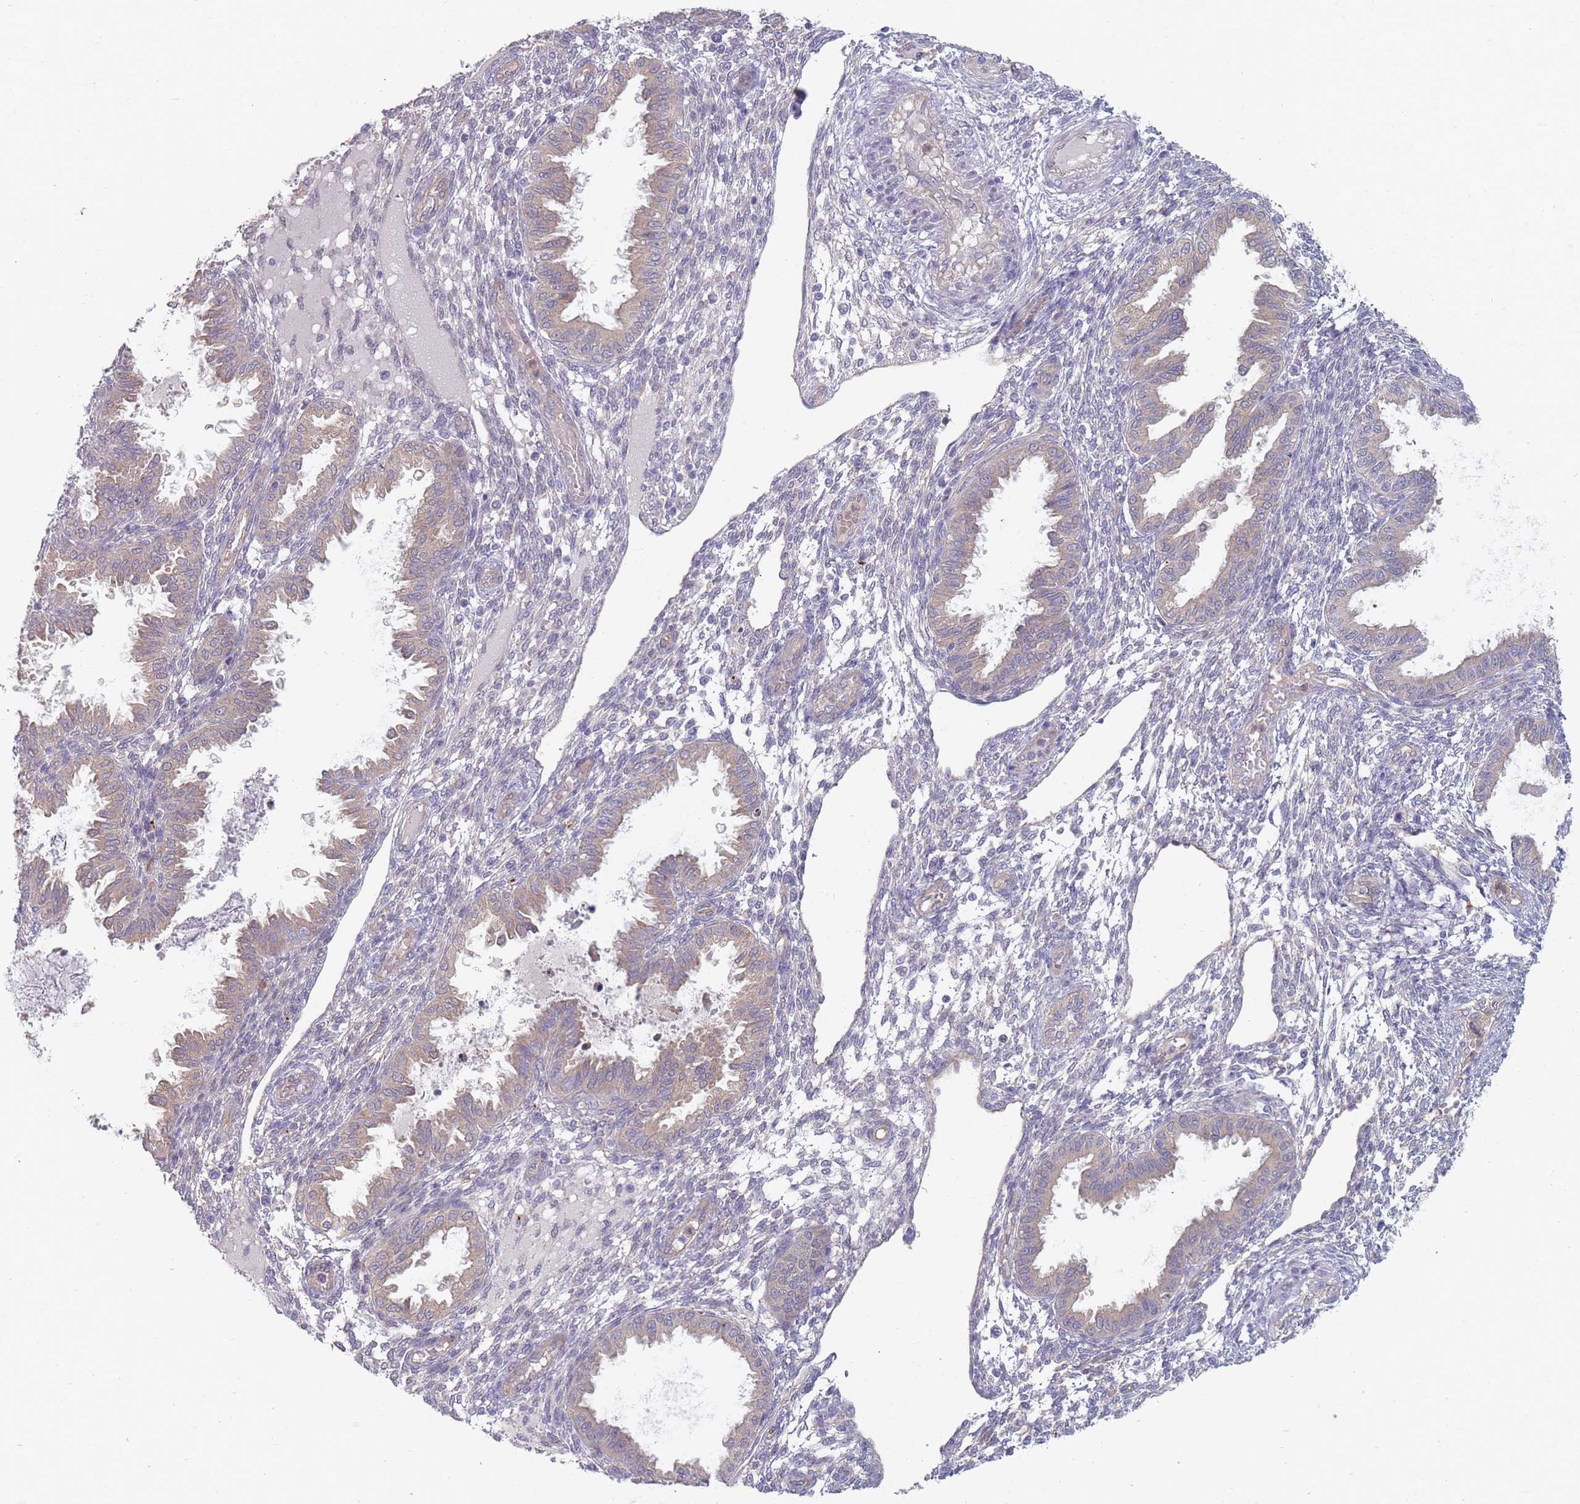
{"staining": {"intensity": "negative", "quantity": "none", "location": "none"}, "tissue": "endometrium", "cell_type": "Cells in endometrial stroma", "image_type": "normal", "snomed": [{"axis": "morphology", "description": "Normal tissue, NOS"}, {"axis": "topography", "description": "Endometrium"}], "caption": "This is an IHC photomicrograph of unremarkable human endometrium. There is no positivity in cells in endometrial stroma.", "gene": "NUB1", "patient": {"sex": "female", "age": 33}}